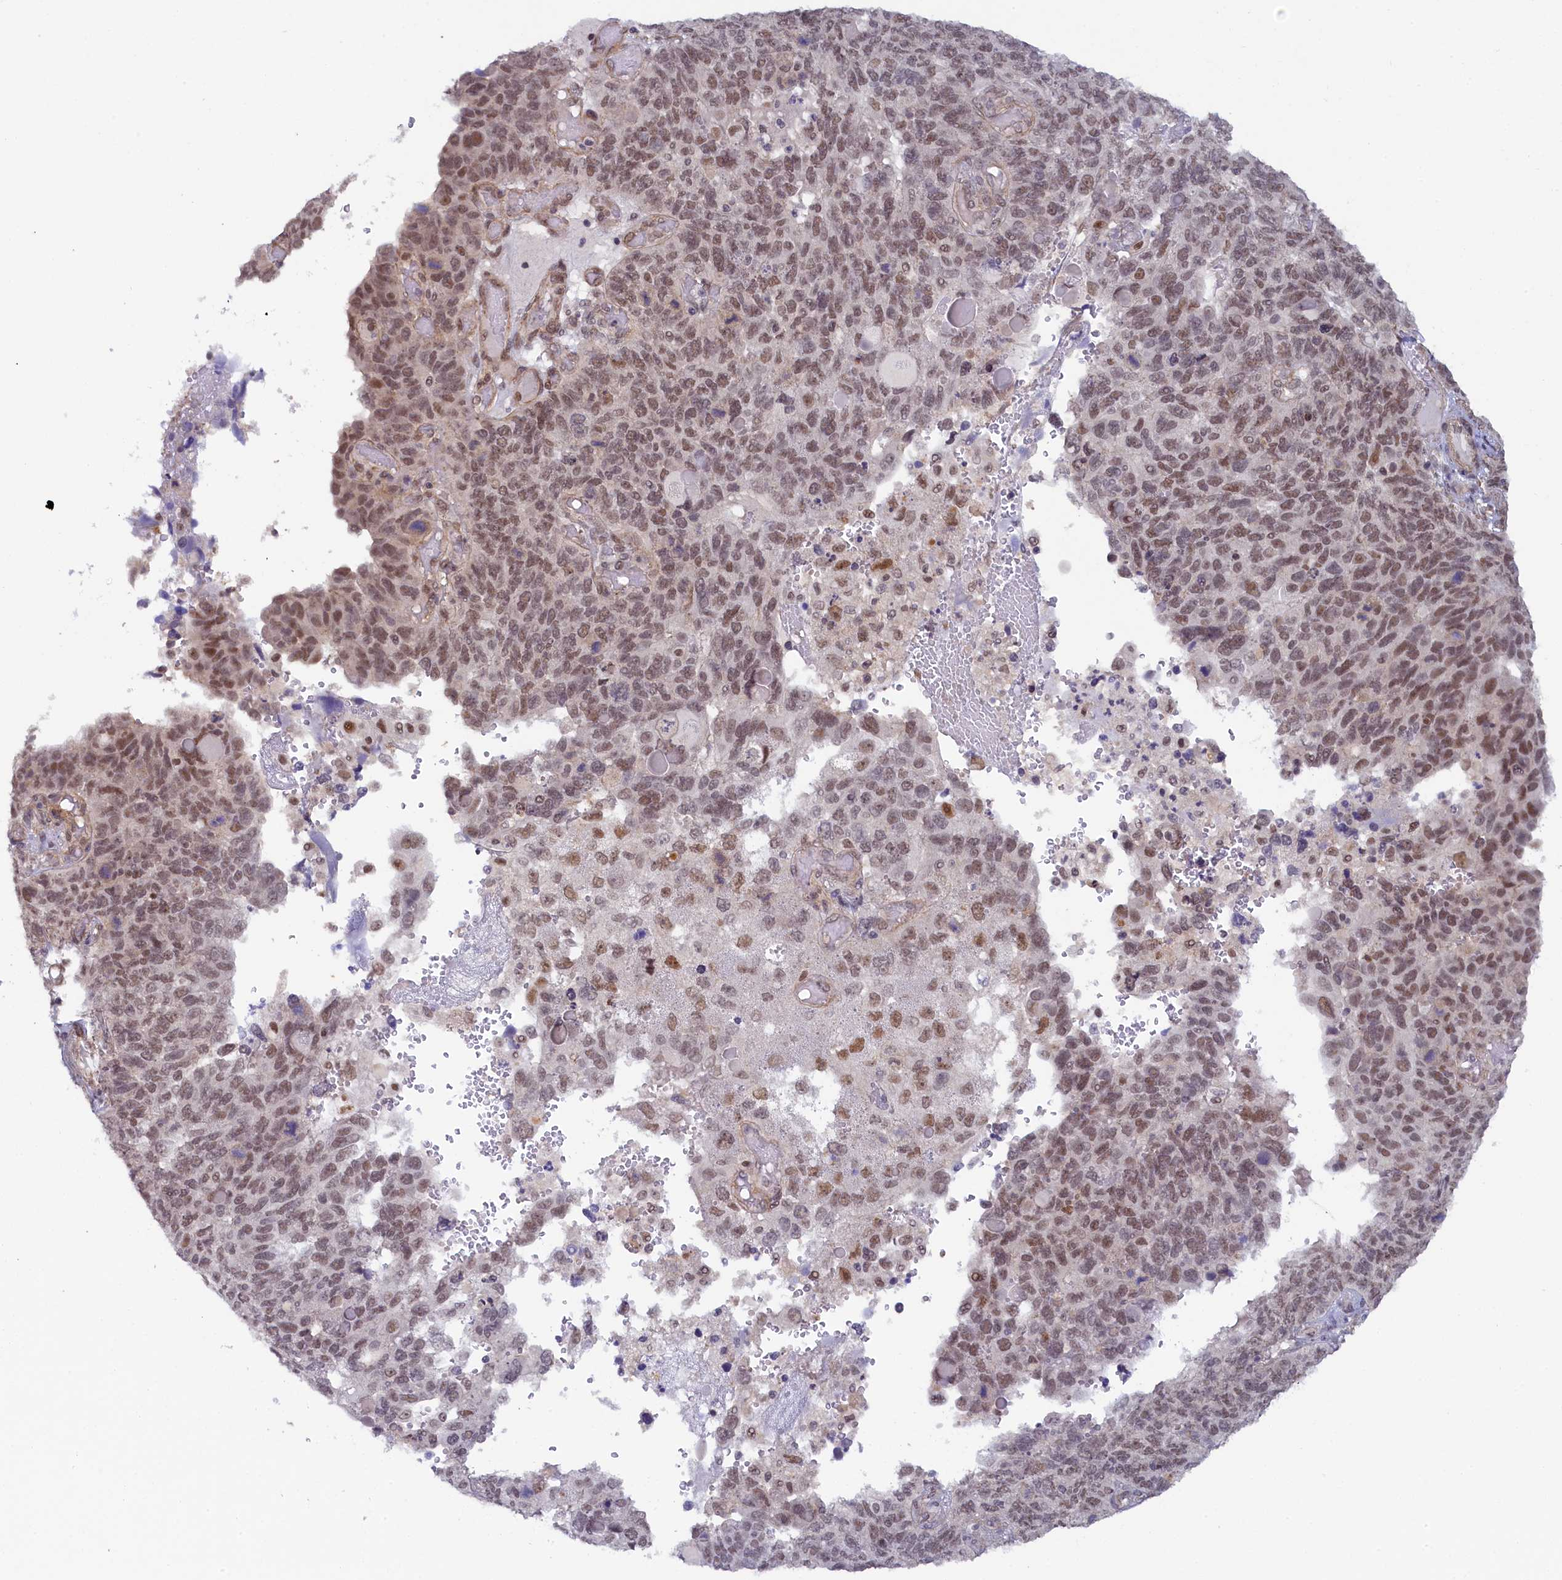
{"staining": {"intensity": "moderate", "quantity": ">75%", "location": "nuclear"}, "tissue": "endometrial cancer", "cell_type": "Tumor cells", "image_type": "cancer", "snomed": [{"axis": "morphology", "description": "Adenocarcinoma, NOS"}, {"axis": "topography", "description": "Endometrium"}], "caption": "Immunohistochemical staining of human endometrial cancer (adenocarcinoma) exhibits medium levels of moderate nuclear protein expression in approximately >75% of tumor cells.", "gene": "INTS14", "patient": {"sex": "female", "age": 66}}